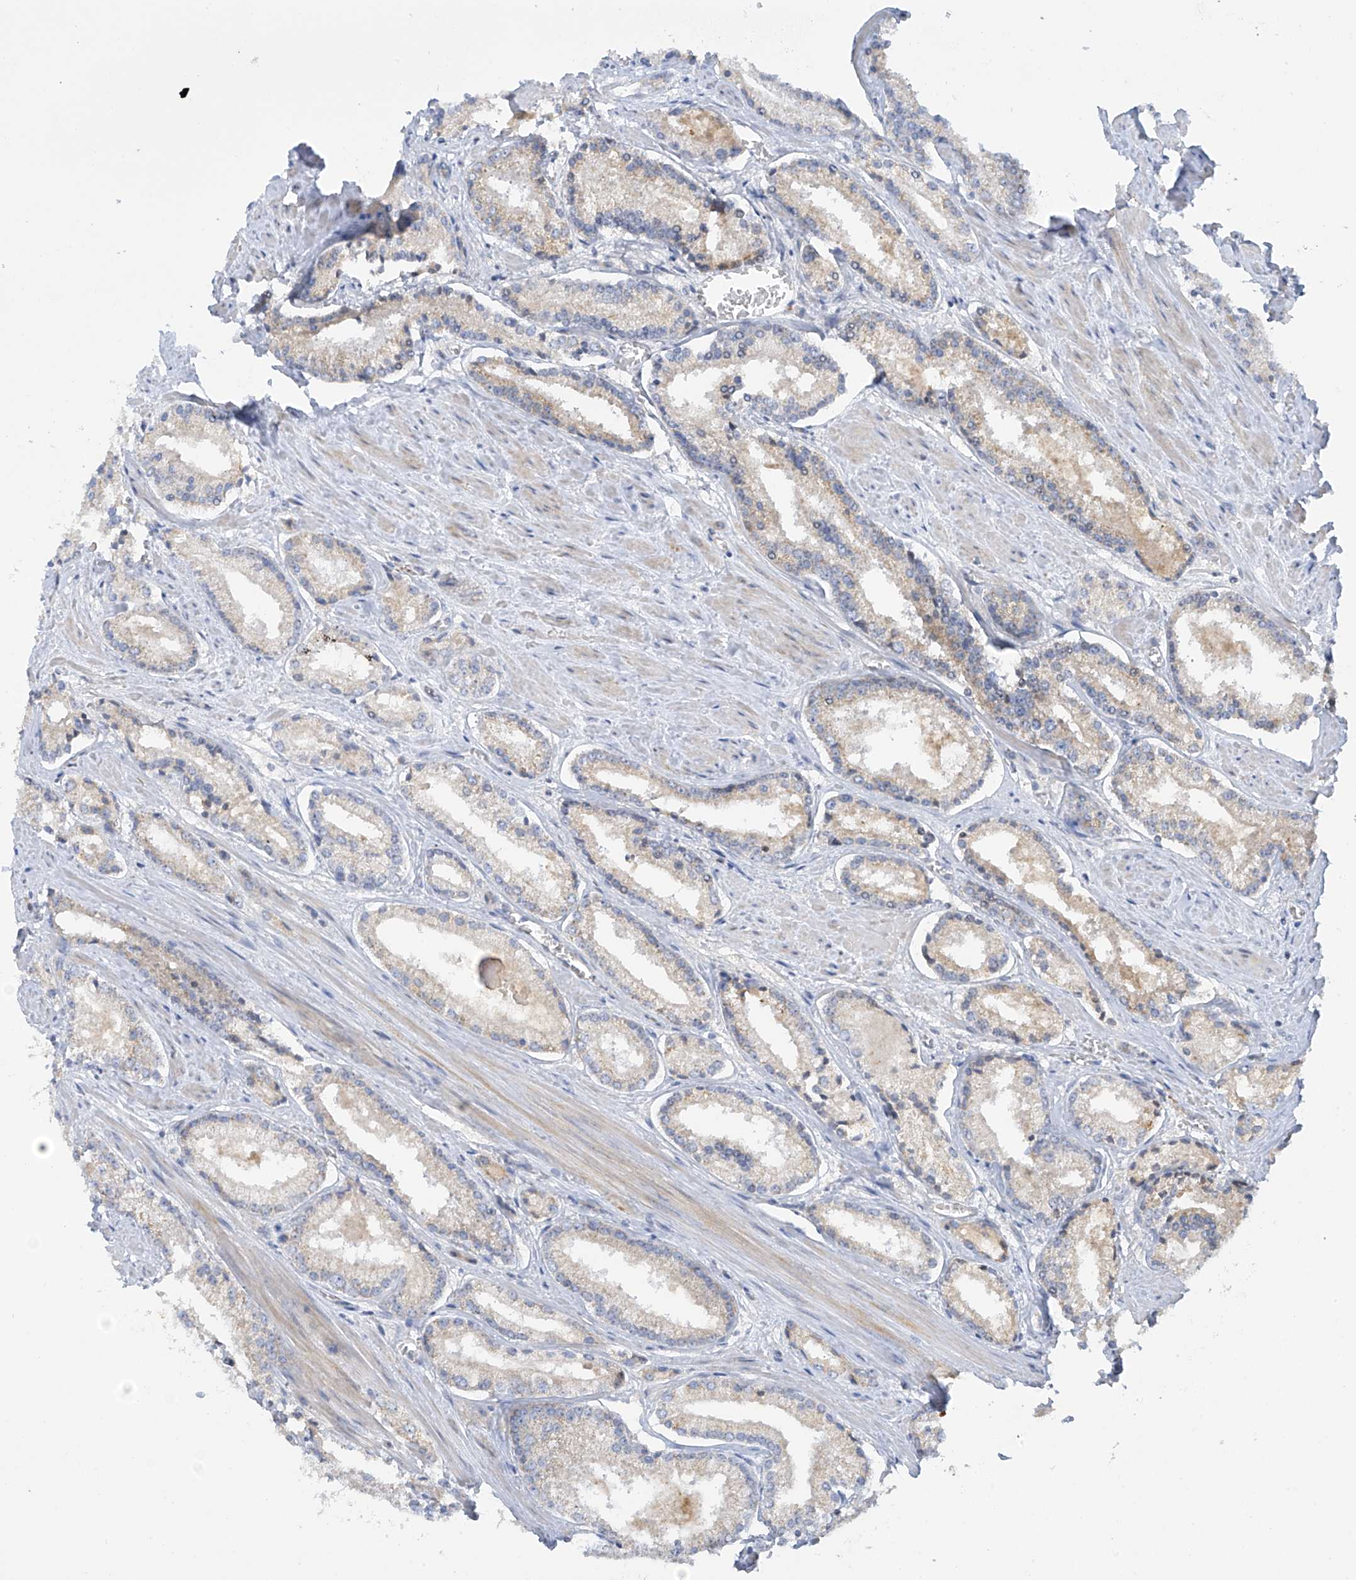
{"staining": {"intensity": "weak", "quantity": "25%-75%", "location": "cytoplasmic/membranous"}, "tissue": "prostate cancer", "cell_type": "Tumor cells", "image_type": "cancer", "snomed": [{"axis": "morphology", "description": "Adenocarcinoma, Low grade"}, {"axis": "topography", "description": "Prostate"}], "caption": "Human prostate adenocarcinoma (low-grade) stained for a protein (brown) demonstrates weak cytoplasmic/membranous positive staining in approximately 25%-75% of tumor cells.", "gene": "METTL18", "patient": {"sex": "male", "age": 54}}